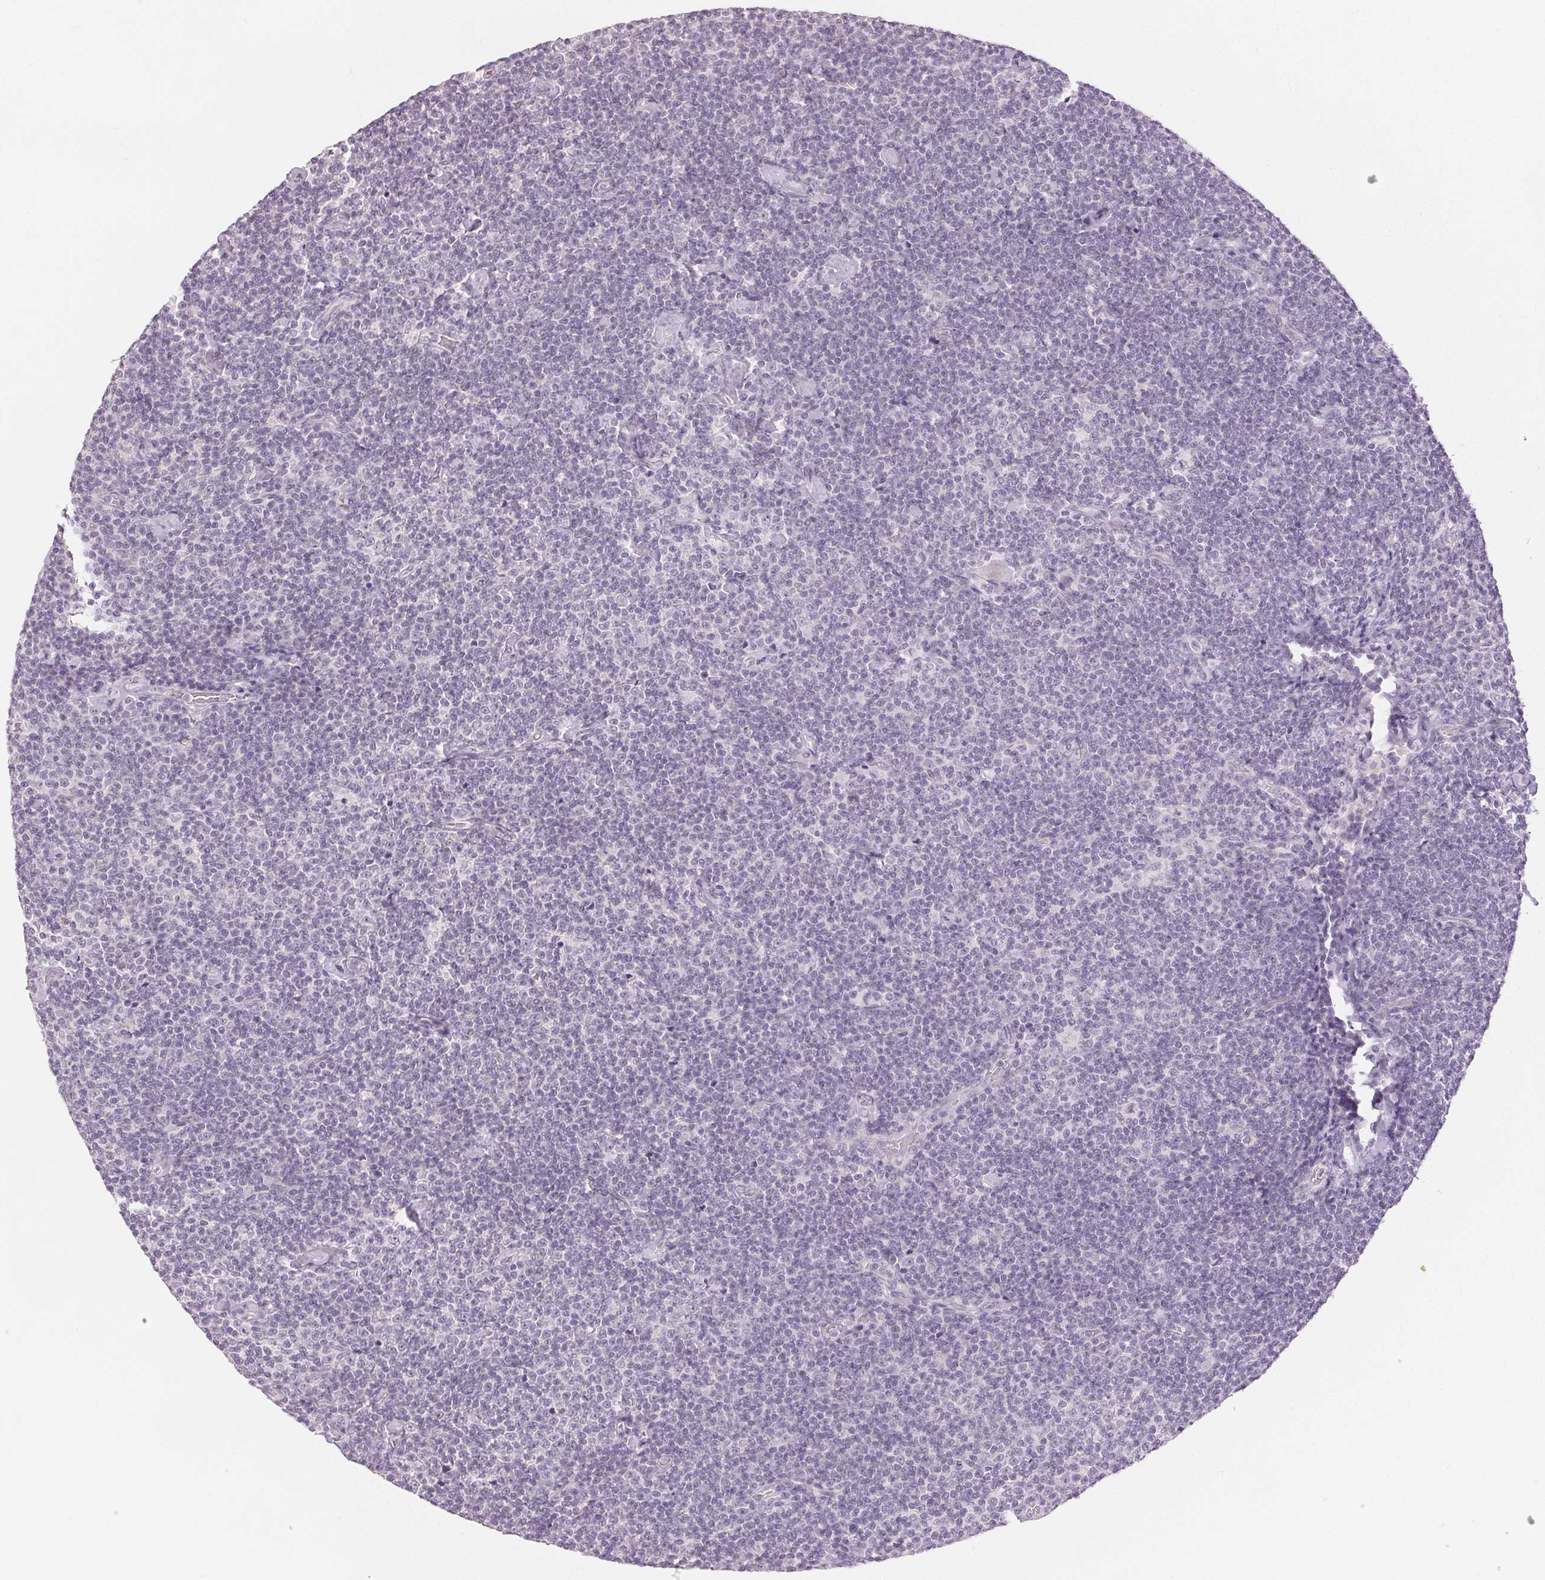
{"staining": {"intensity": "negative", "quantity": "none", "location": "none"}, "tissue": "lymphoma", "cell_type": "Tumor cells", "image_type": "cancer", "snomed": [{"axis": "morphology", "description": "Malignant lymphoma, non-Hodgkin's type, Low grade"}, {"axis": "topography", "description": "Lymph node"}], "caption": "The photomicrograph exhibits no staining of tumor cells in malignant lymphoma, non-Hodgkin's type (low-grade).", "gene": "SLC27A5", "patient": {"sex": "male", "age": 81}}